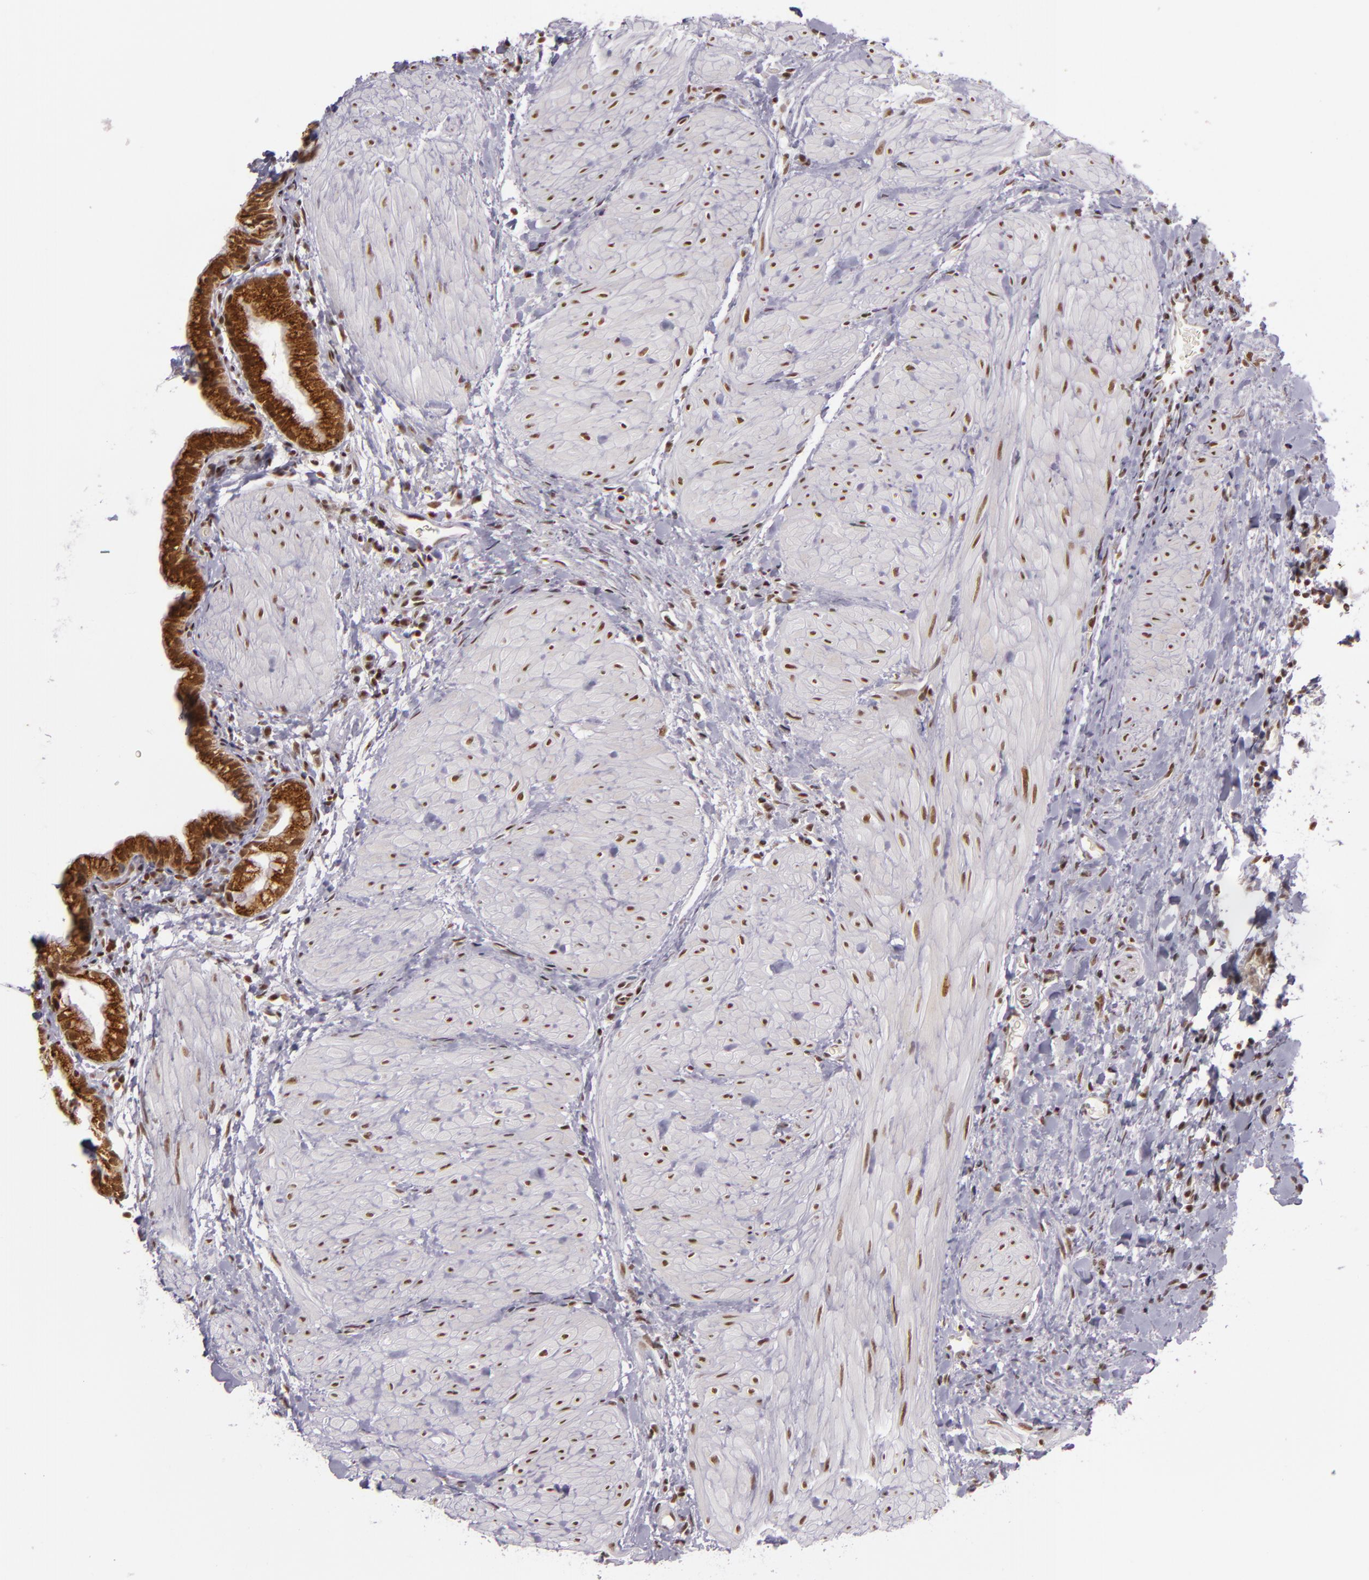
{"staining": {"intensity": "strong", "quantity": ">75%", "location": "cytoplasmic/membranous,nuclear"}, "tissue": "gallbladder", "cell_type": "Glandular cells", "image_type": "normal", "snomed": [{"axis": "morphology", "description": "Normal tissue, NOS"}, {"axis": "morphology", "description": "Inflammation, NOS"}, {"axis": "topography", "description": "Gallbladder"}], "caption": "DAB immunohistochemical staining of benign gallbladder demonstrates strong cytoplasmic/membranous,nuclear protein expression in about >75% of glandular cells.", "gene": "ZFX", "patient": {"sex": "male", "age": 66}}